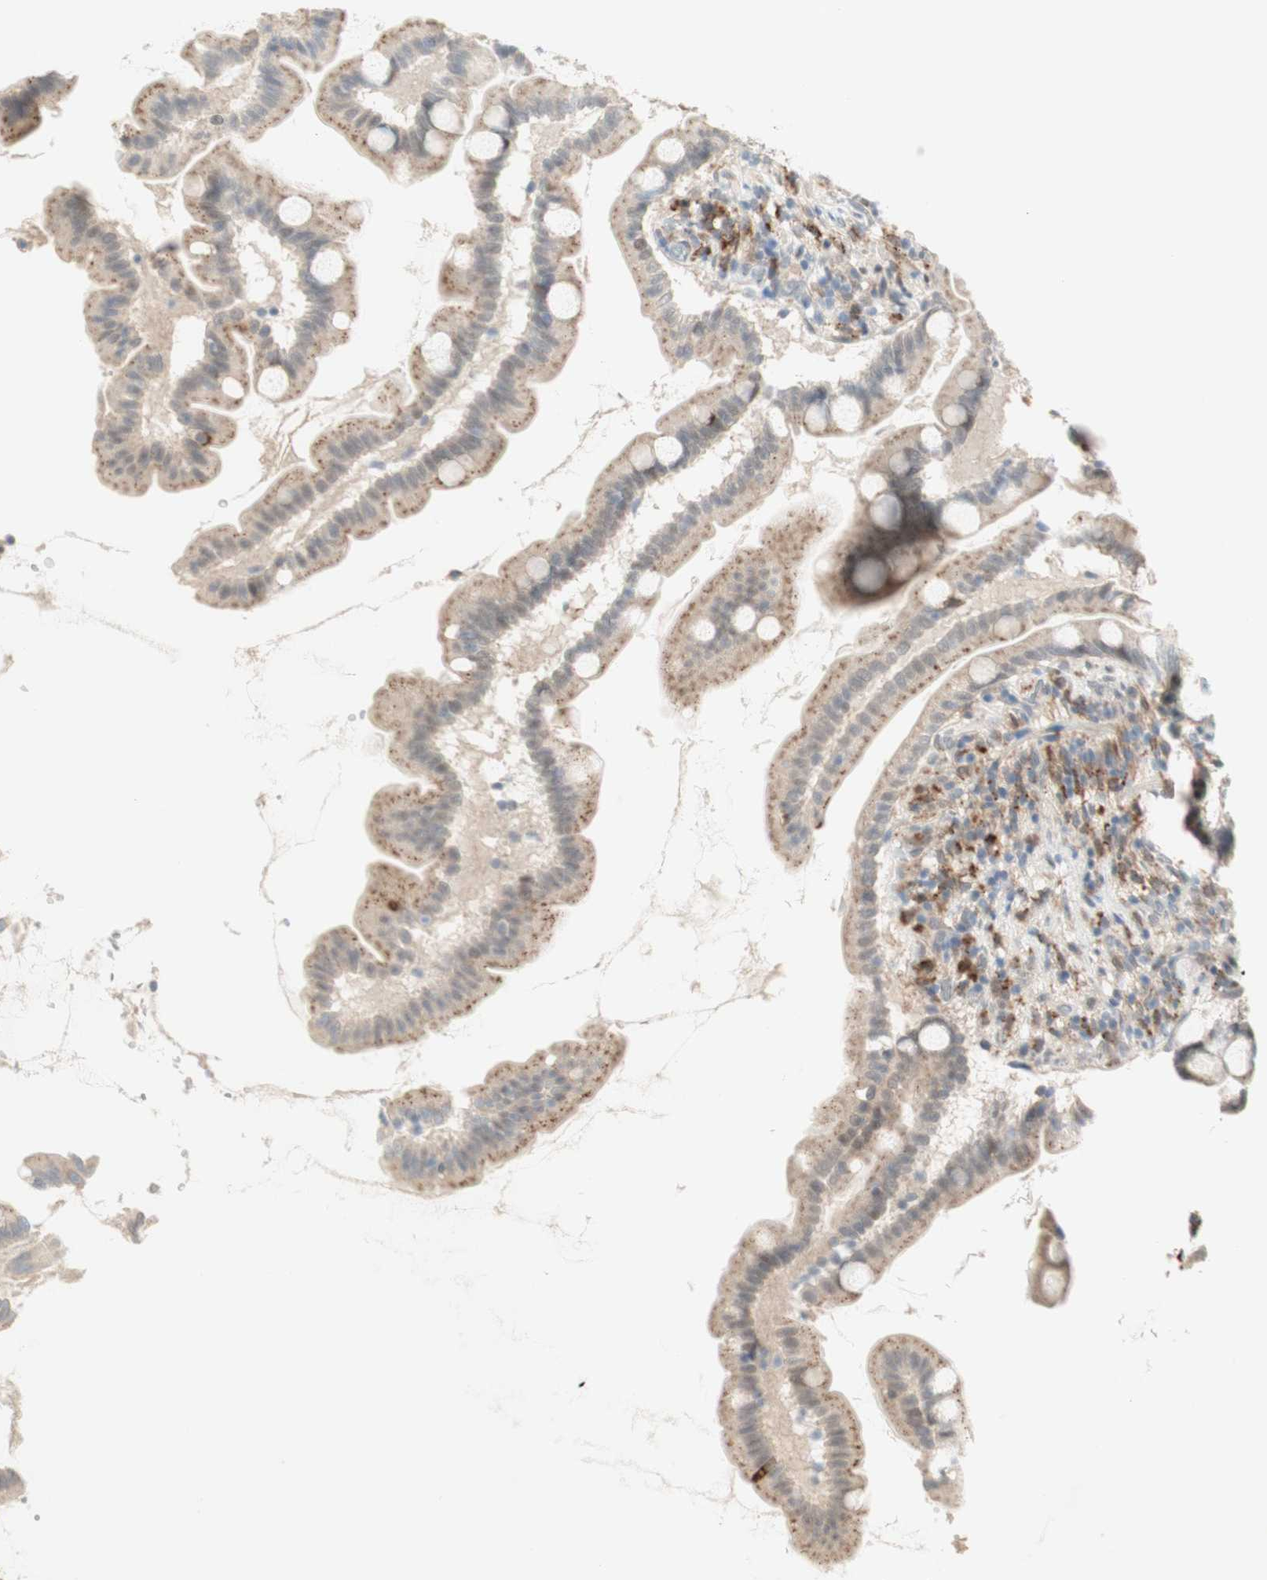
{"staining": {"intensity": "weak", "quantity": "25%-75%", "location": "none"}, "tissue": "small intestine", "cell_type": "Glandular cells", "image_type": "normal", "snomed": [{"axis": "morphology", "description": "Normal tissue, NOS"}, {"axis": "topography", "description": "Small intestine"}], "caption": "A high-resolution histopathology image shows immunohistochemistry (IHC) staining of normal small intestine, which displays weak None expression in about 25%-75% of glandular cells.", "gene": "GAPT", "patient": {"sex": "female", "age": 56}}